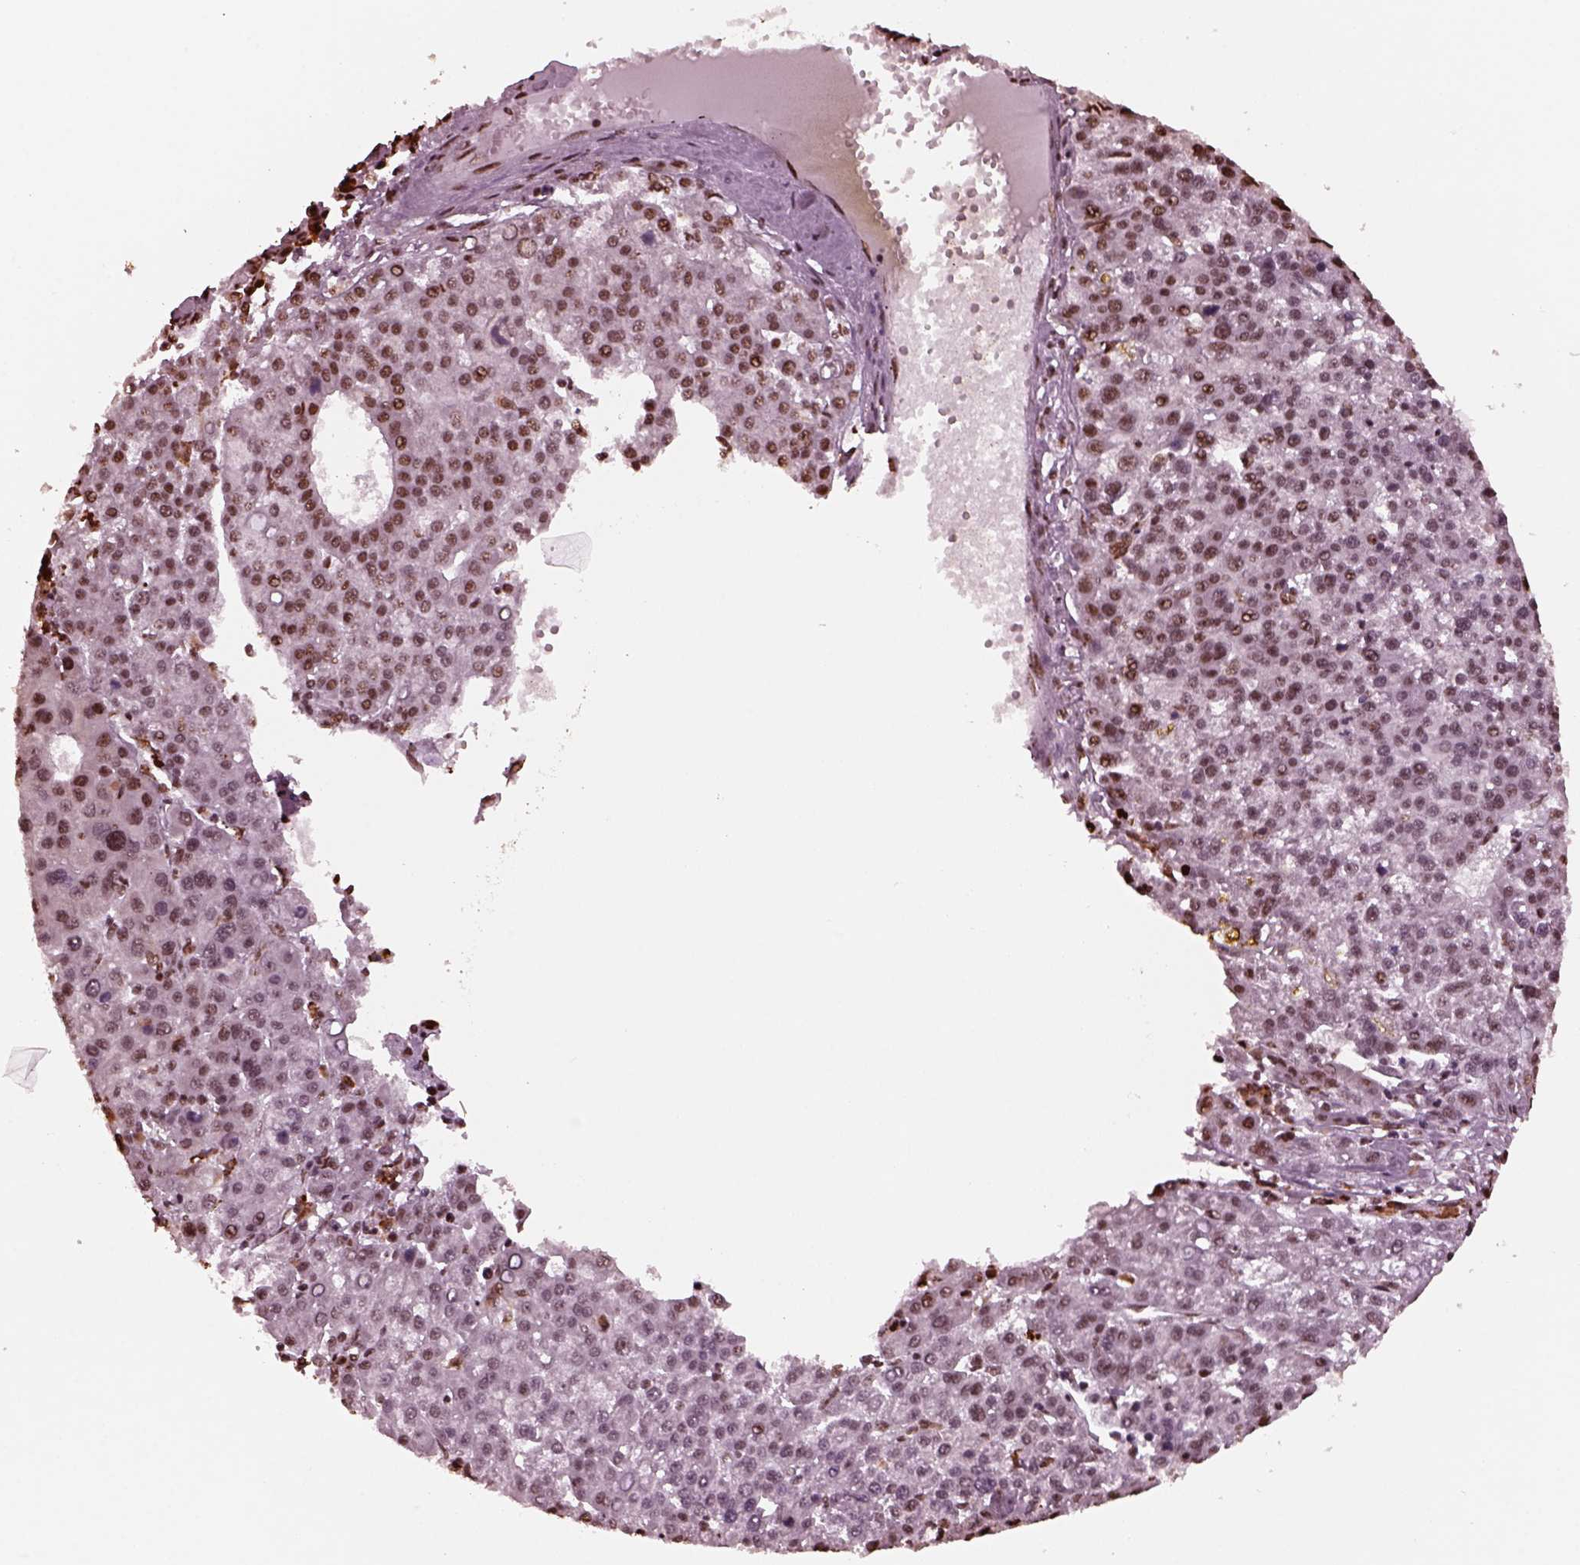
{"staining": {"intensity": "moderate", "quantity": ">75%", "location": "nuclear"}, "tissue": "liver cancer", "cell_type": "Tumor cells", "image_type": "cancer", "snomed": [{"axis": "morphology", "description": "Carcinoma, Hepatocellular, NOS"}, {"axis": "topography", "description": "Liver"}], "caption": "Immunohistochemistry (IHC) (DAB) staining of liver hepatocellular carcinoma displays moderate nuclear protein expression in about >75% of tumor cells.", "gene": "NSD1", "patient": {"sex": "female", "age": 58}}